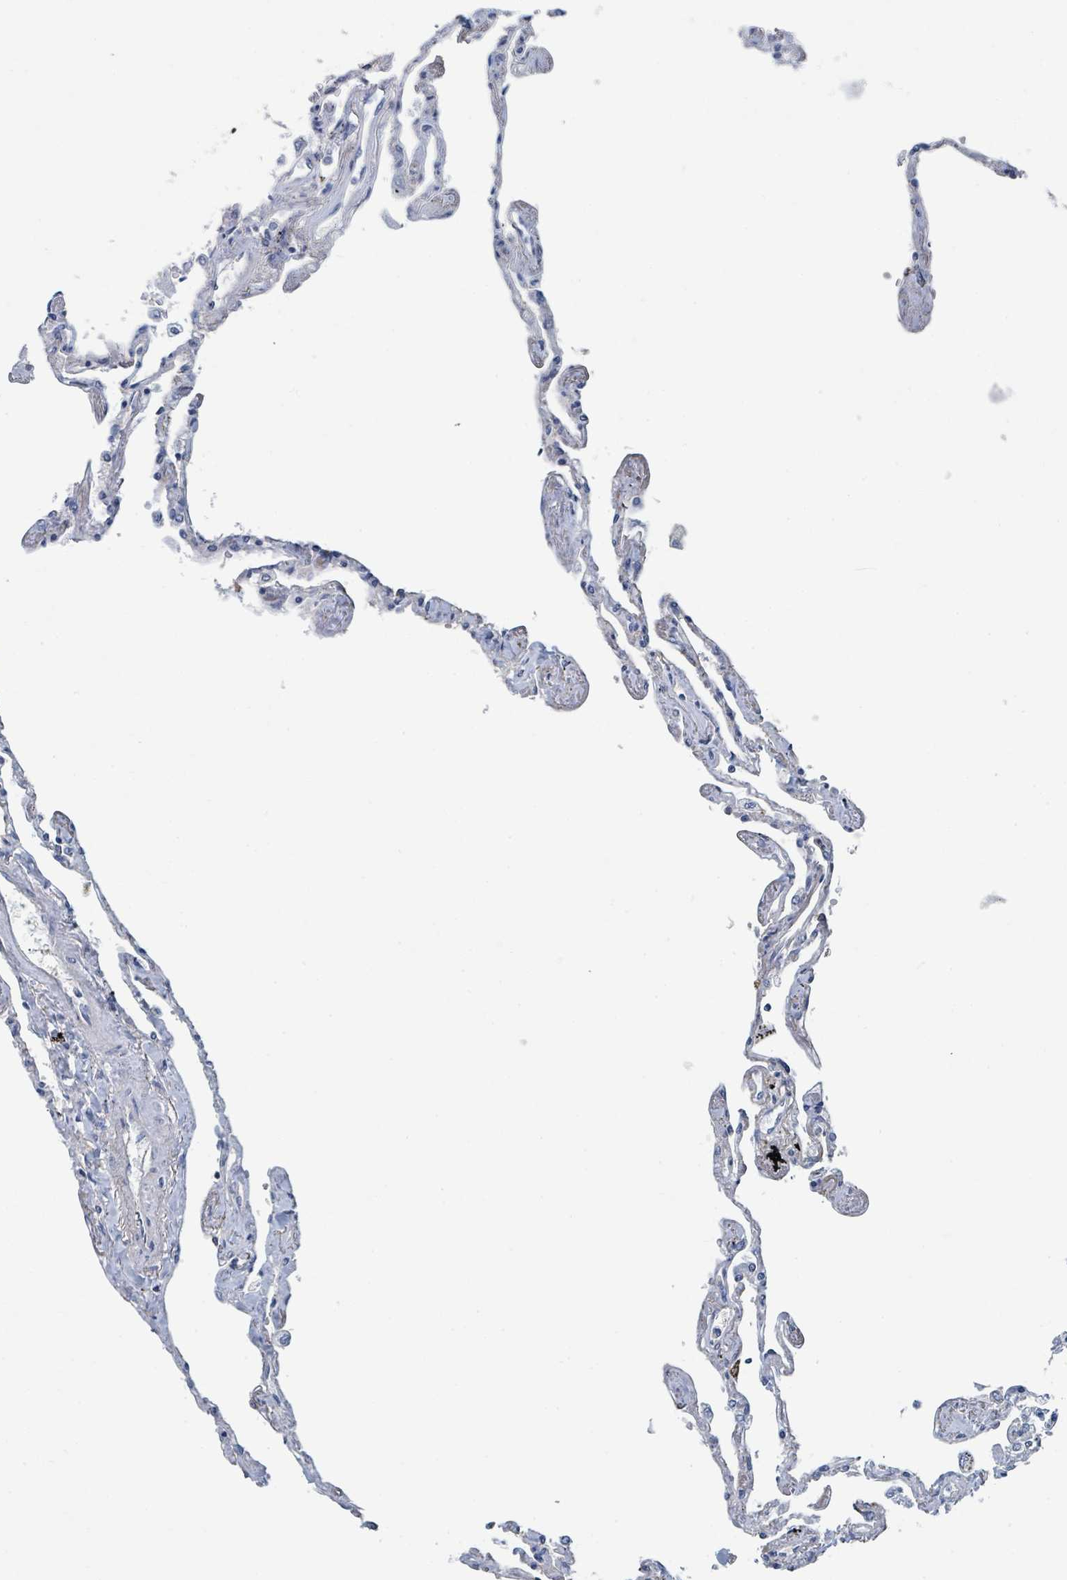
{"staining": {"intensity": "weak", "quantity": "25%-75%", "location": "cytoplasmic/membranous"}, "tissue": "lung", "cell_type": "Alveolar cells", "image_type": "normal", "snomed": [{"axis": "morphology", "description": "Normal tissue, NOS"}, {"axis": "topography", "description": "Lung"}], "caption": "A high-resolution image shows IHC staining of unremarkable lung, which shows weak cytoplasmic/membranous positivity in about 25%-75% of alveolar cells.", "gene": "ANKRD55", "patient": {"sex": "female", "age": 67}}